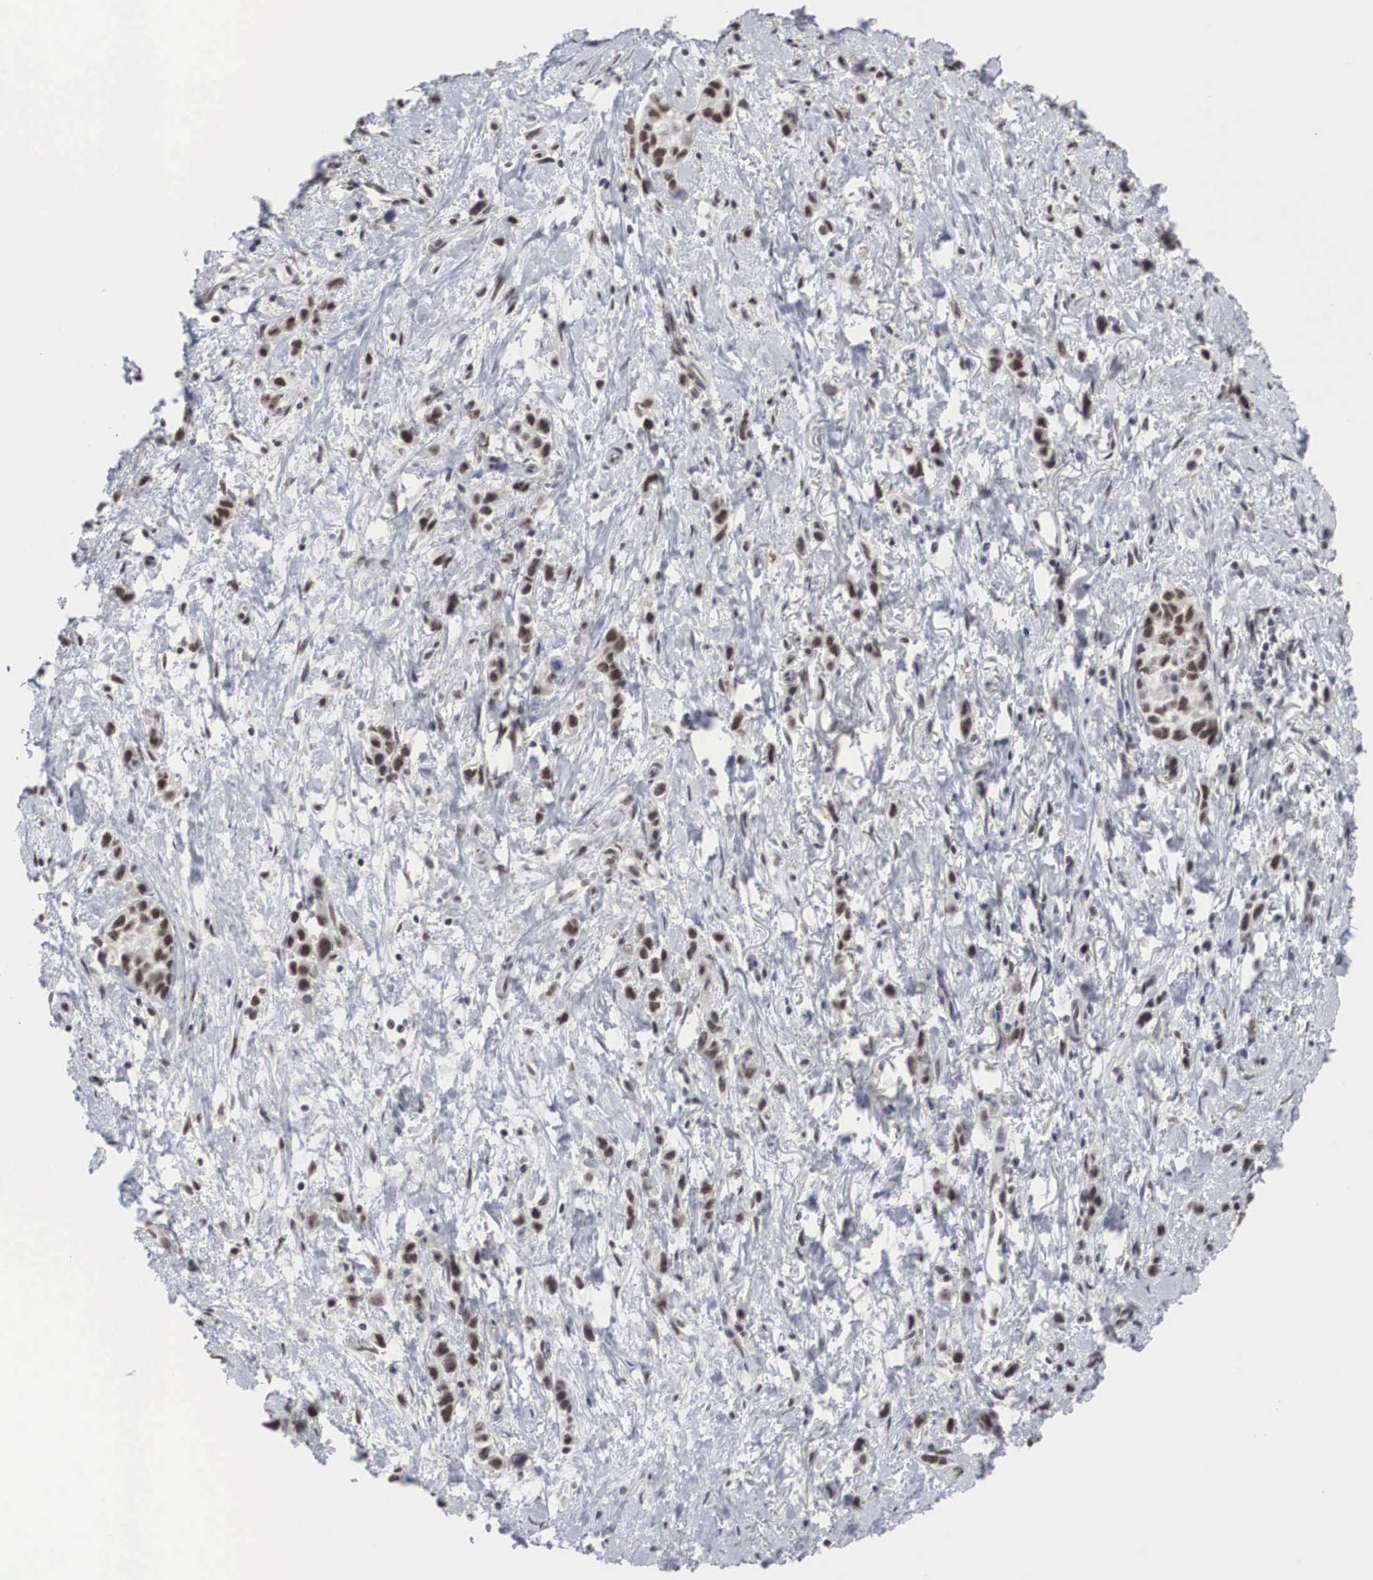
{"staining": {"intensity": "moderate", "quantity": "25%-75%", "location": "nuclear"}, "tissue": "stomach cancer", "cell_type": "Tumor cells", "image_type": "cancer", "snomed": [{"axis": "morphology", "description": "Adenocarcinoma, NOS"}, {"axis": "topography", "description": "Stomach, upper"}], "caption": "Protein expression analysis of human adenocarcinoma (stomach) reveals moderate nuclear positivity in about 25%-75% of tumor cells.", "gene": "AUTS2", "patient": {"sex": "male", "age": 76}}